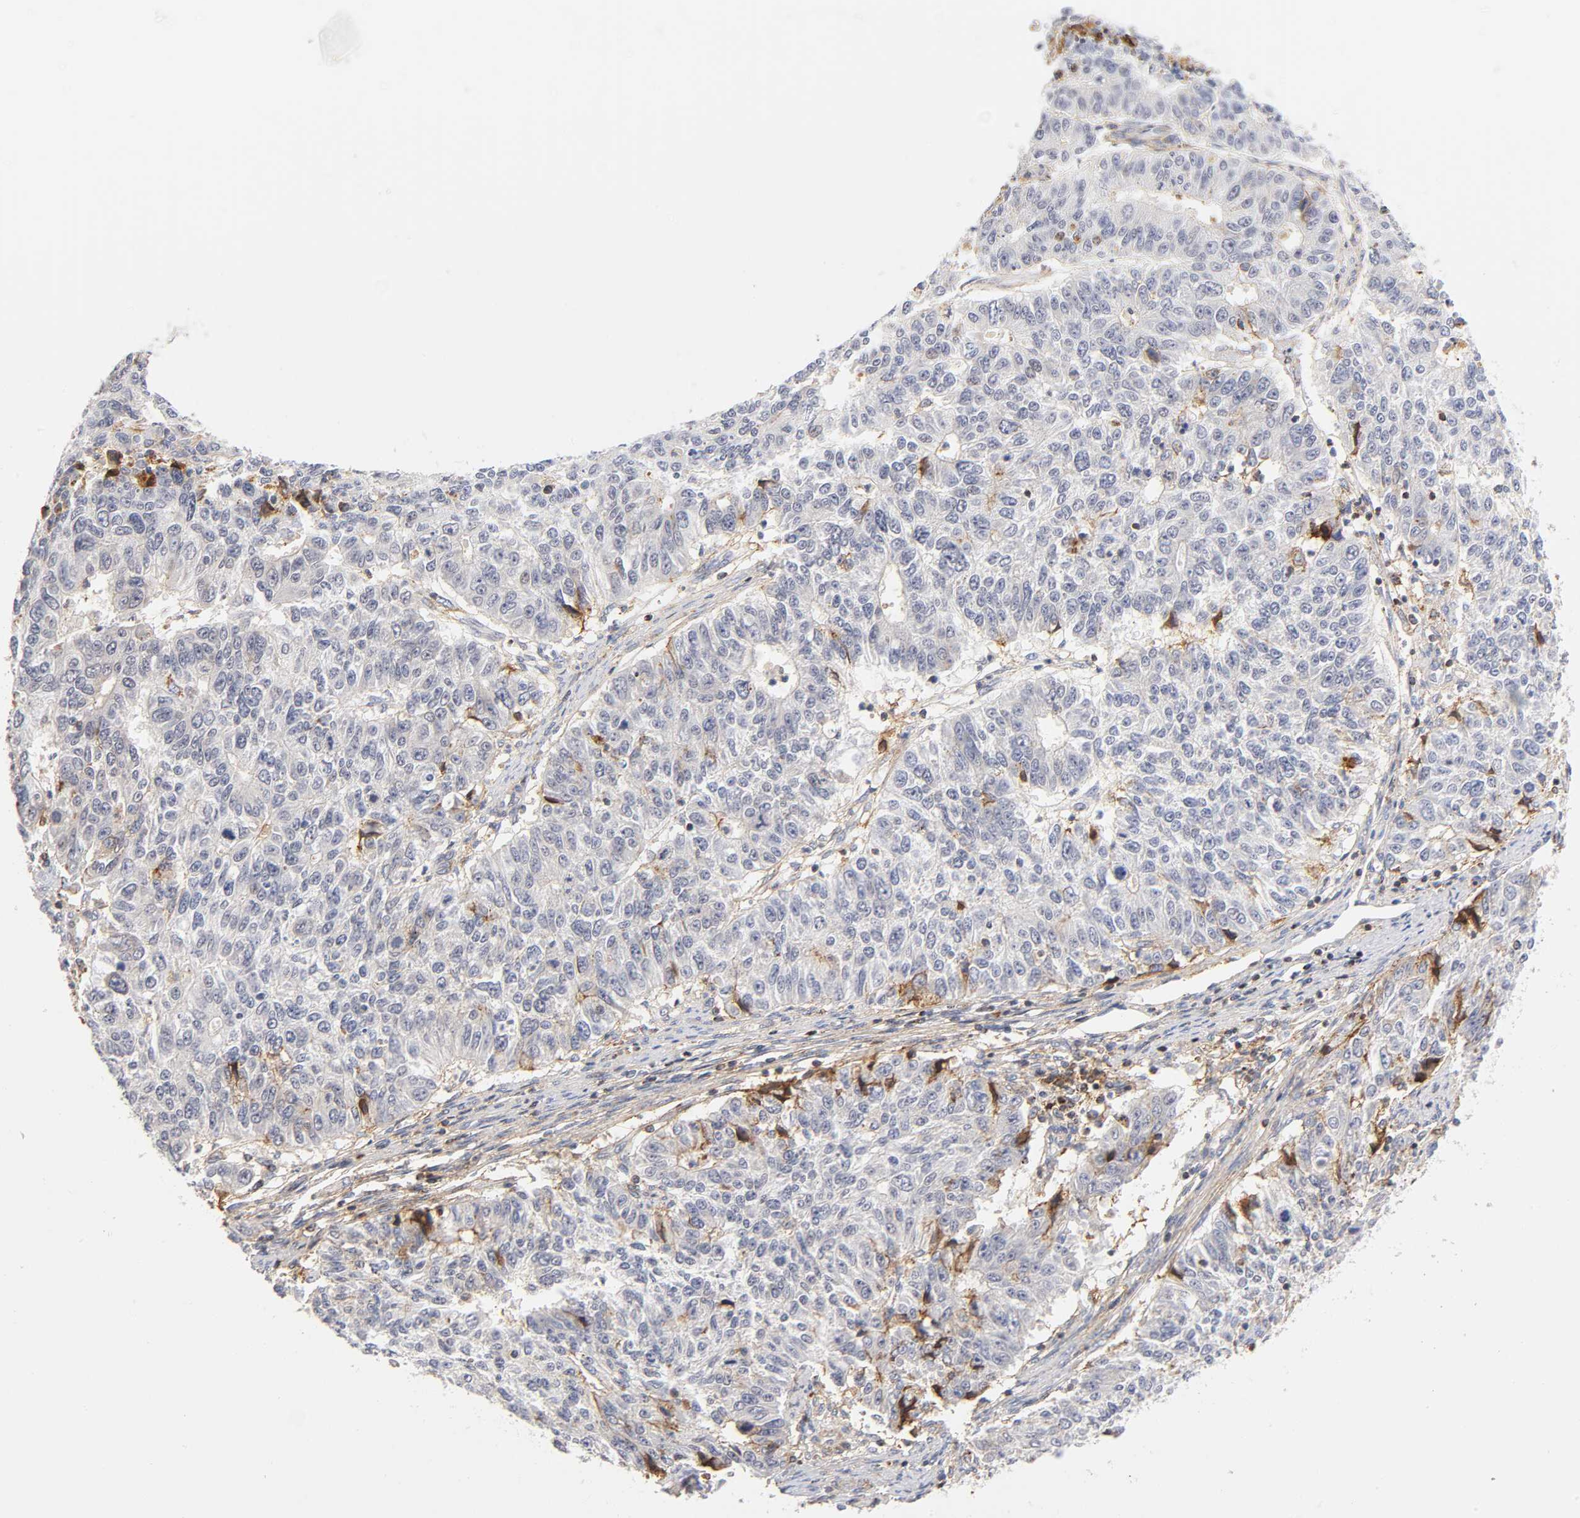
{"staining": {"intensity": "negative", "quantity": "none", "location": "none"}, "tissue": "endometrial cancer", "cell_type": "Tumor cells", "image_type": "cancer", "snomed": [{"axis": "morphology", "description": "Adenocarcinoma, NOS"}, {"axis": "topography", "description": "Endometrium"}], "caption": "DAB immunohistochemical staining of human endometrial cancer (adenocarcinoma) displays no significant positivity in tumor cells.", "gene": "ANXA7", "patient": {"sex": "female", "age": 42}}